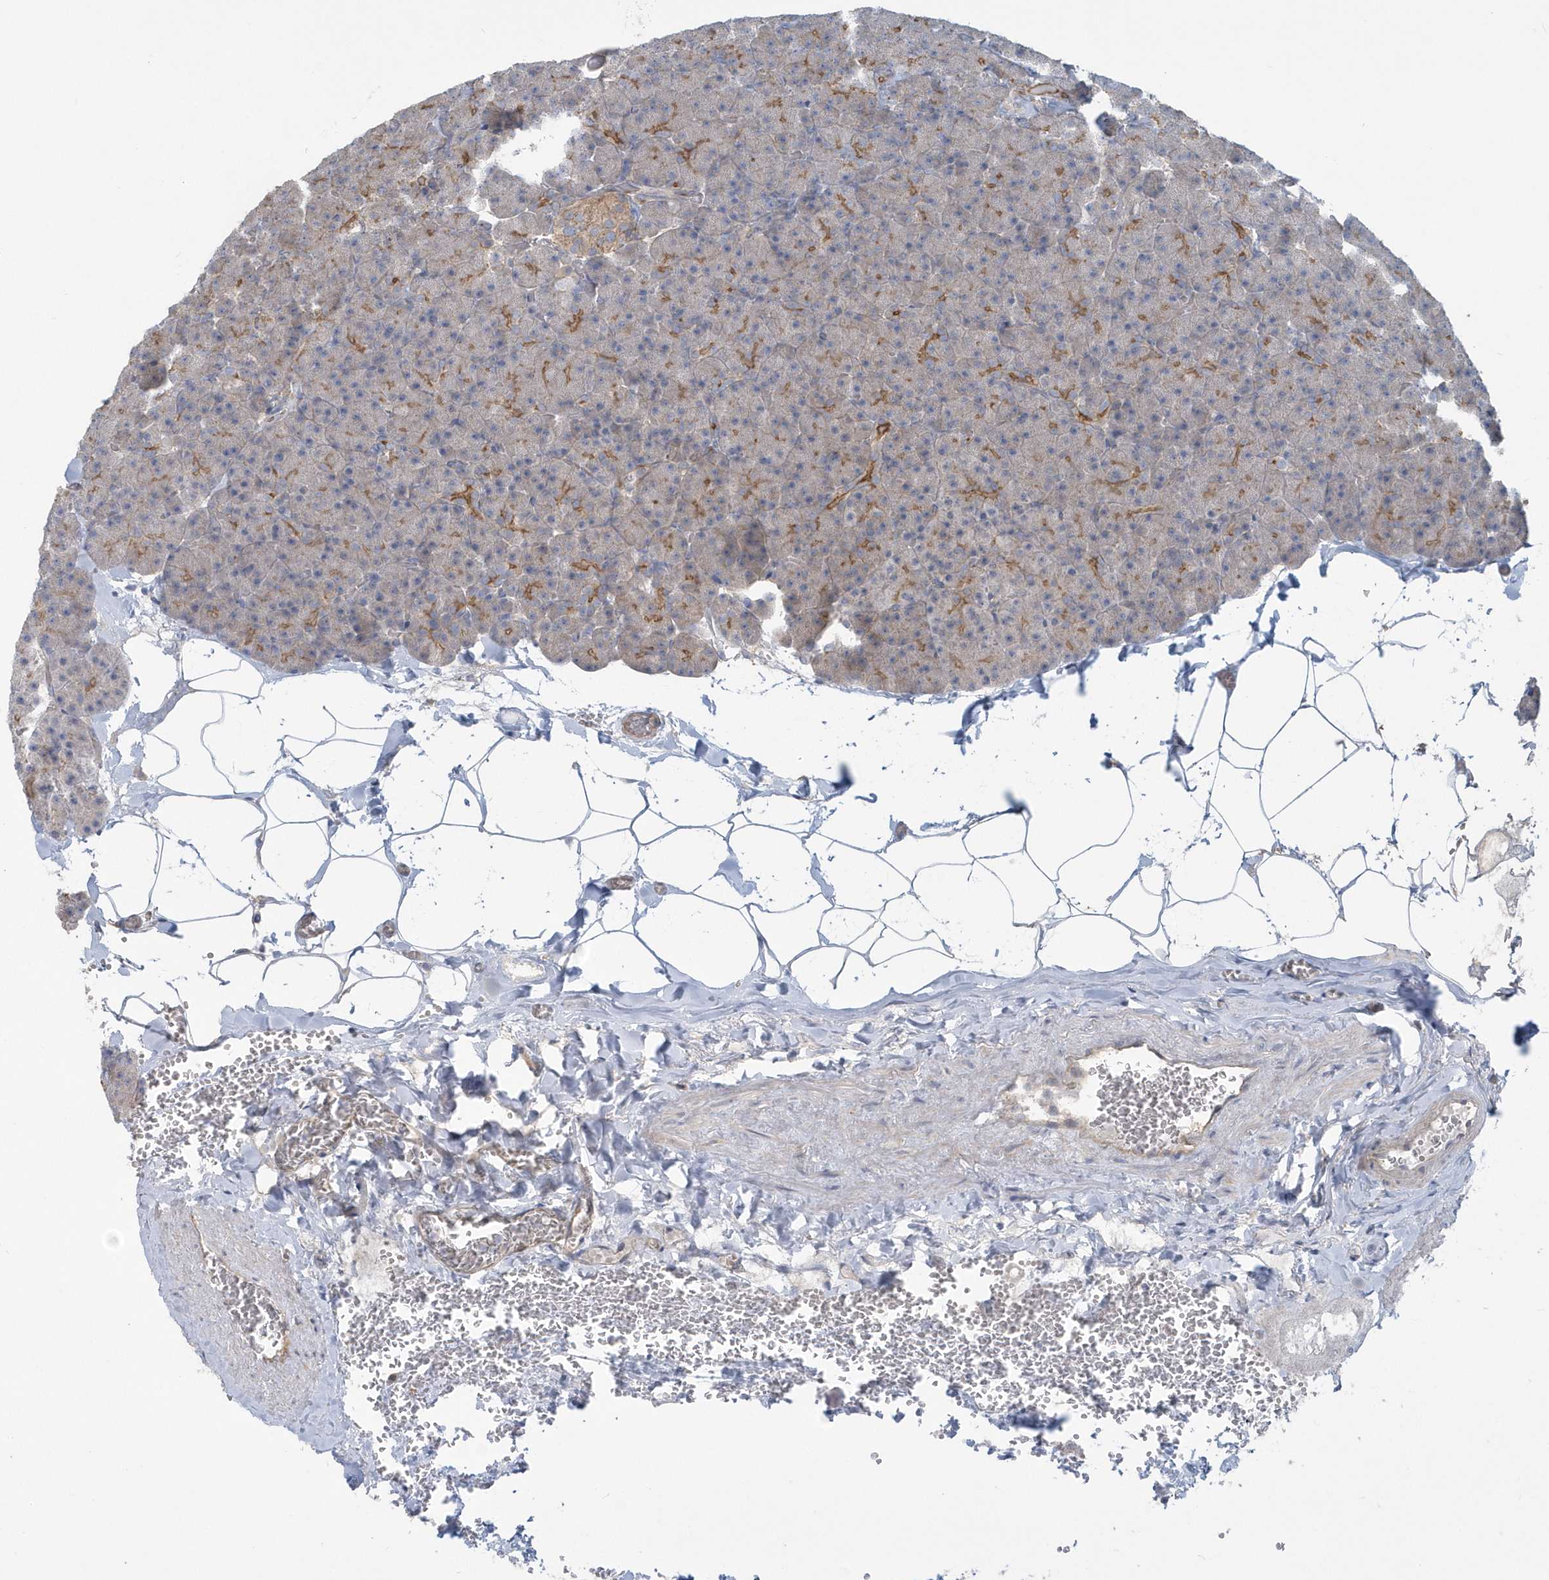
{"staining": {"intensity": "moderate", "quantity": "<25%", "location": "cytoplasmic/membranous"}, "tissue": "pancreas", "cell_type": "Exocrine glandular cells", "image_type": "normal", "snomed": [{"axis": "morphology", "description": "Normal tissue, NOS"}, {"axis": "morphology", "description": "Carcinoid, malignant, NOS"}, {"axis": "topography", "description": "Pancreas"}], "caption": "IHC staining of benign pancreas, which displays low levels of moderate cytoplasmic/membranous positivity in about <25% of exocrine glandular cells indicating moderate cytoplasmic/membranous protein staining. The staining was performed using DAB (3,3'-diaminobenzidine) (brown) for protein detection and nuclei were counterstained in hematoxylin (blue).", "gene": "RAI14", "patient": {"sex": "female", "age": 35}}